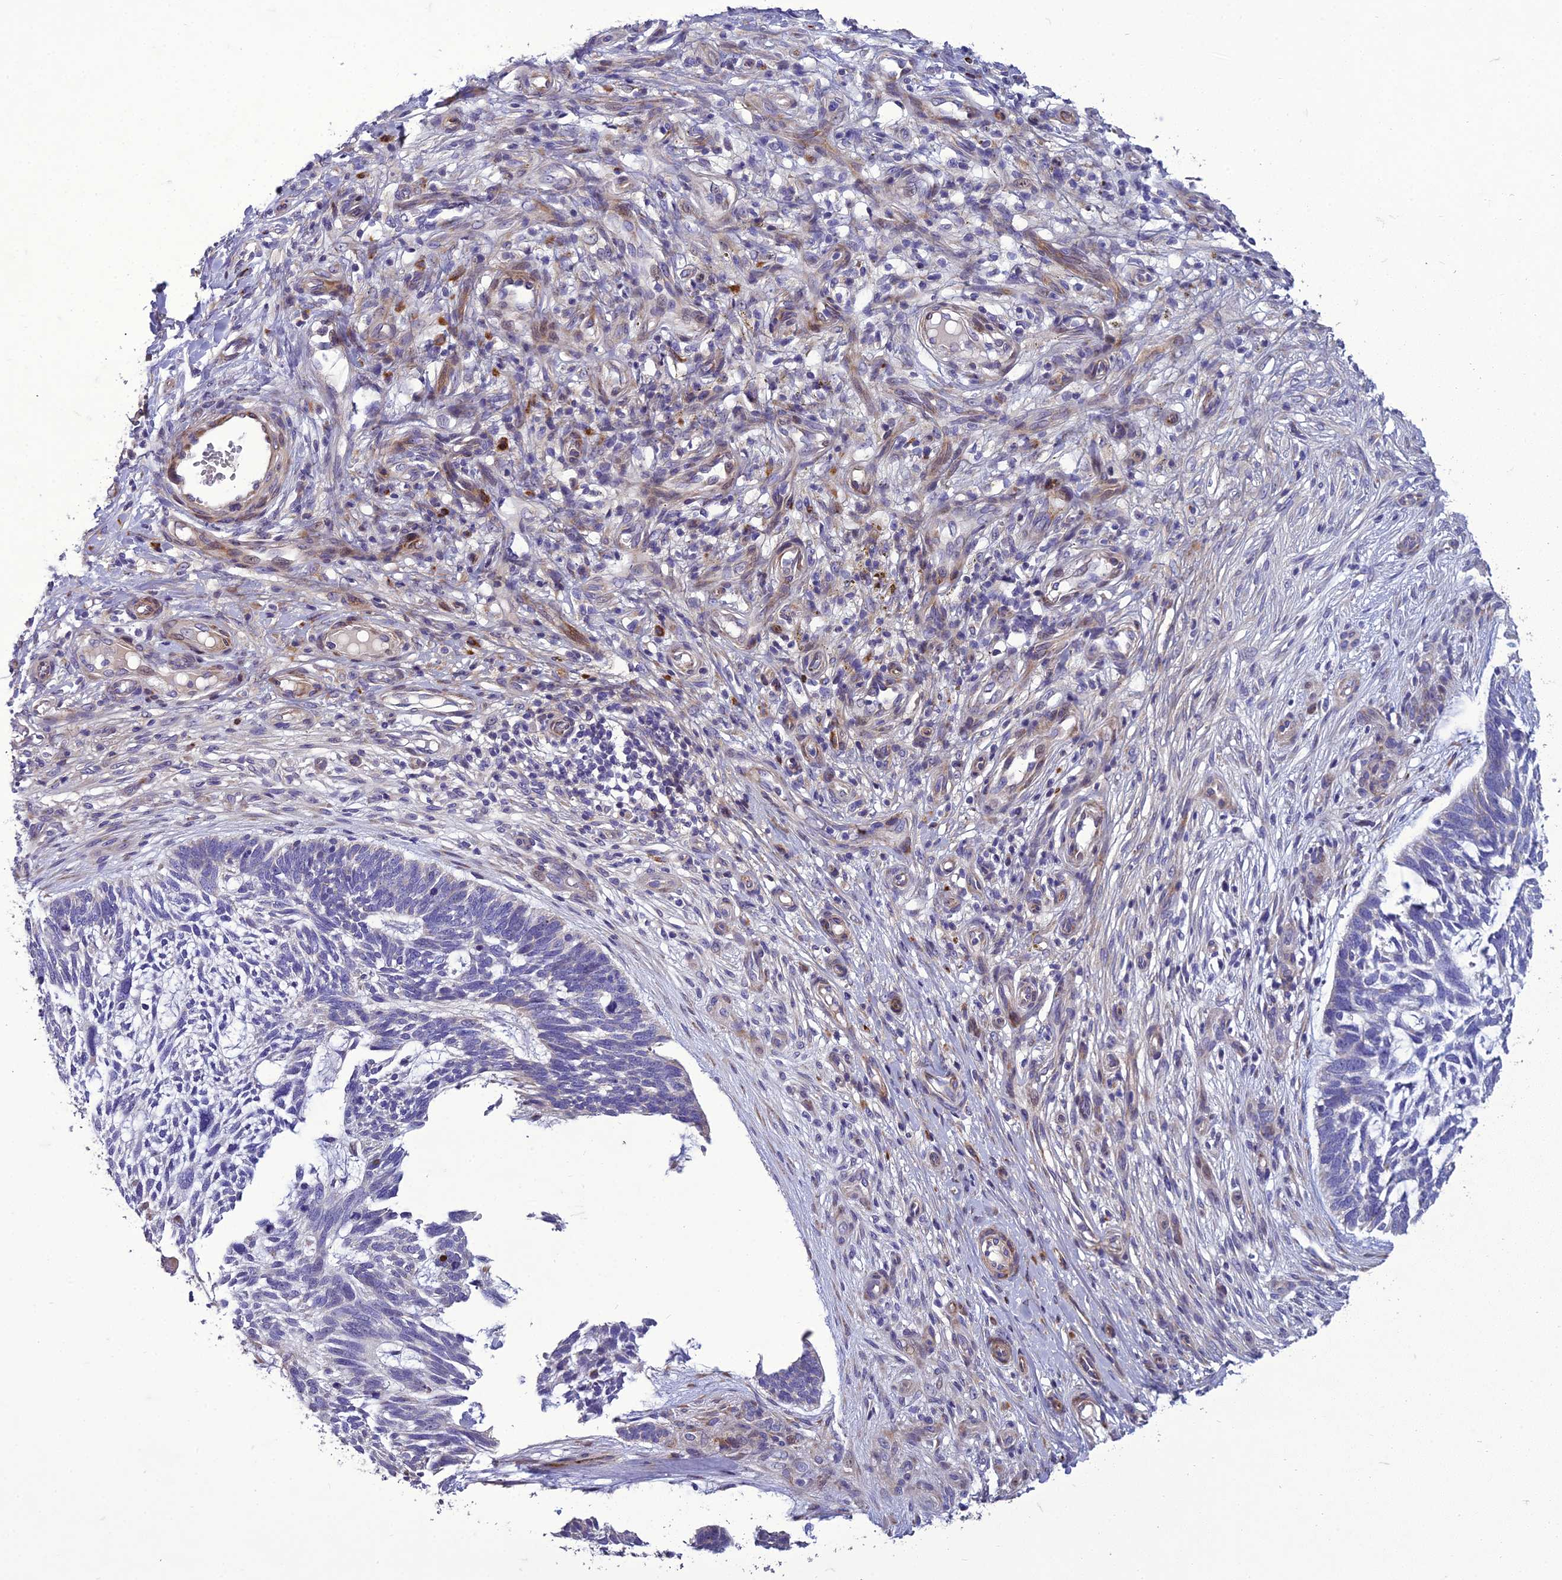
{"staining": {"intensity": "weak", "quantity": "<25%", "location": "cytoplasmic/membranous"}, "tissue": "skin cancer", "cell_type": "Tumor cells", "image_type": "cancer", "snomed": [{"axis": "morphology", "description": "Basal cell carcinoma"}, {"axis": "topography", "description": "Skin"}], "caption": "DAB immunohistochemical staining of human skin basal cell carcinoma shows no significant expression in tumor cells.", "gene": "ADIPOR2", "patient": {"sex": "male", "age": 88}}